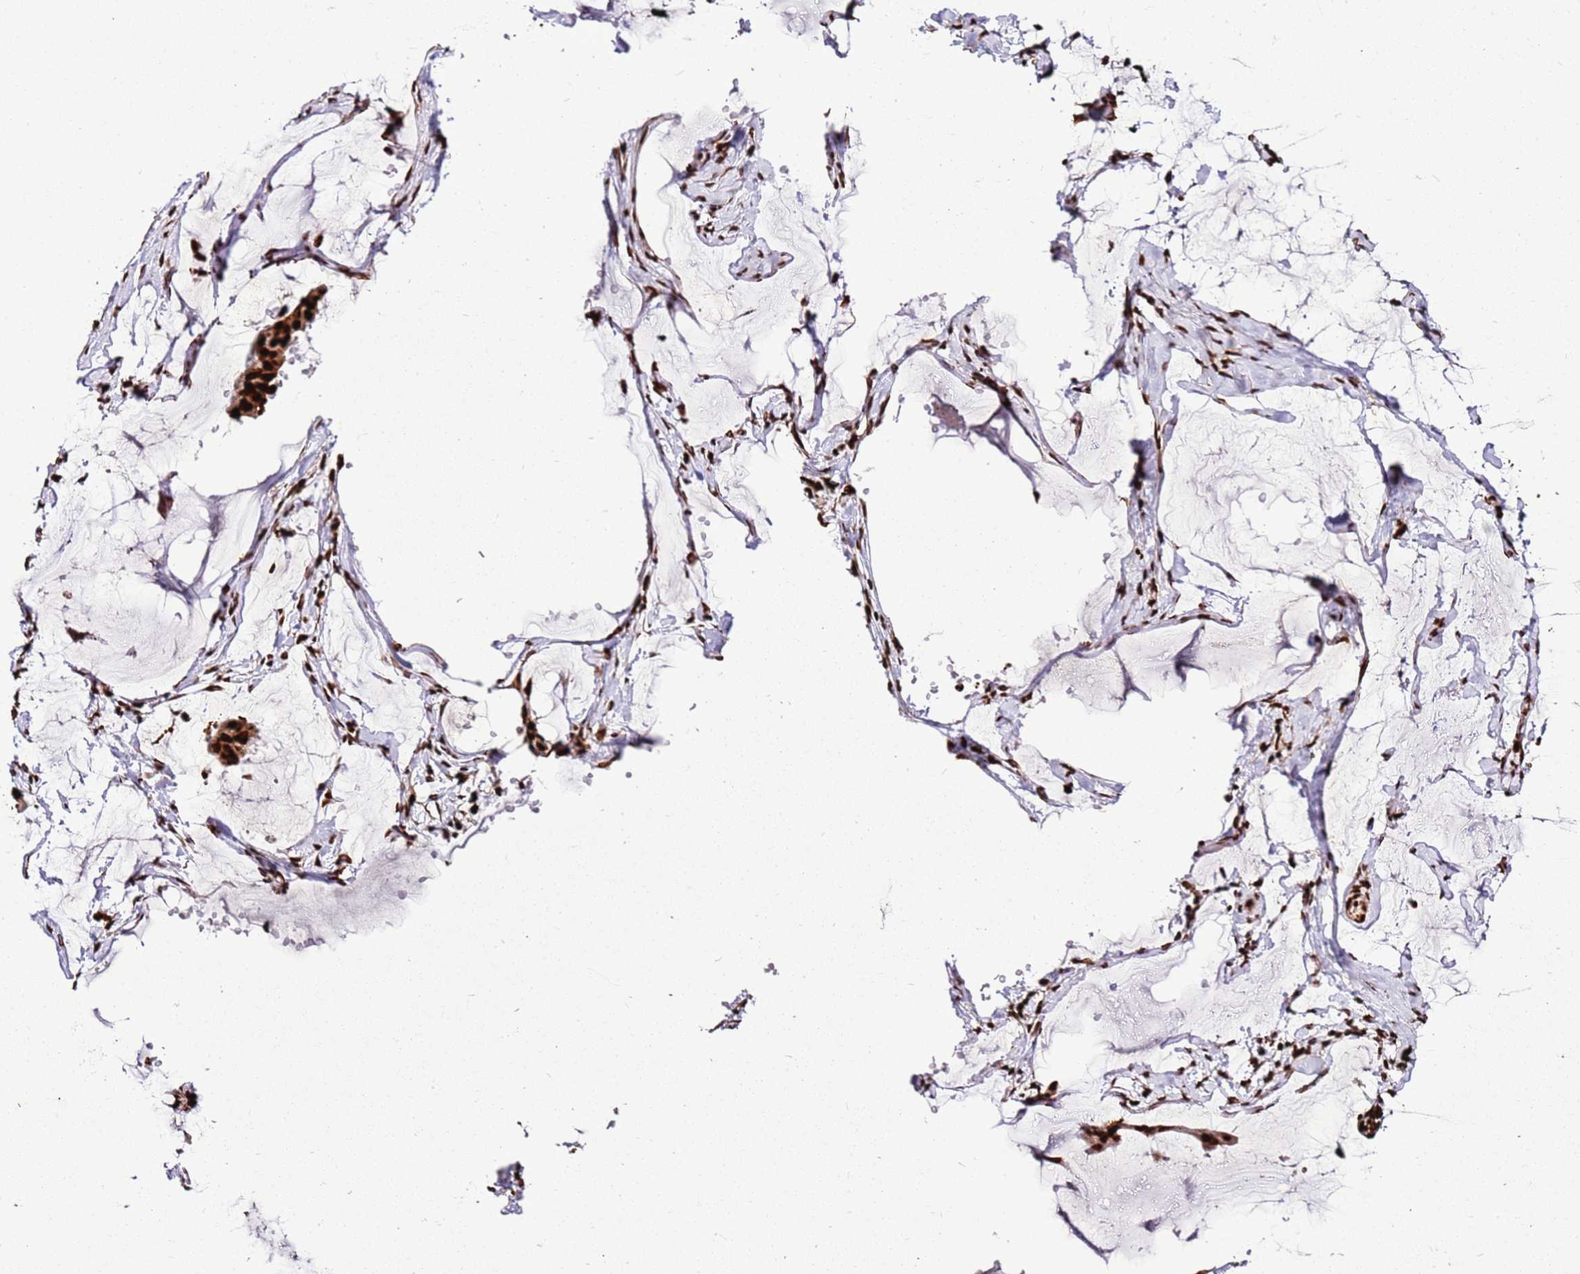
{"staining": {"intensity": "strong", "quantity": ">75%", "location": "nuclear"}, "tissue": "ovarian cancer", "cell_type": "Tumor cells", "image_type": "cancer", "snomed": [{"axis": "morphology", "description": "Cystadenocarcinoma, mucinous, NOS"}, {"axis": "topography", "description": "Ovary"}], "caption": "Immunohistochemical staining of ovarian cancer demonstrates high levels of strong nuclear expression in about >75% of tumor cells.", "gene": "HNRNPAB", "patient": {"sex": "female", "age": 73}}